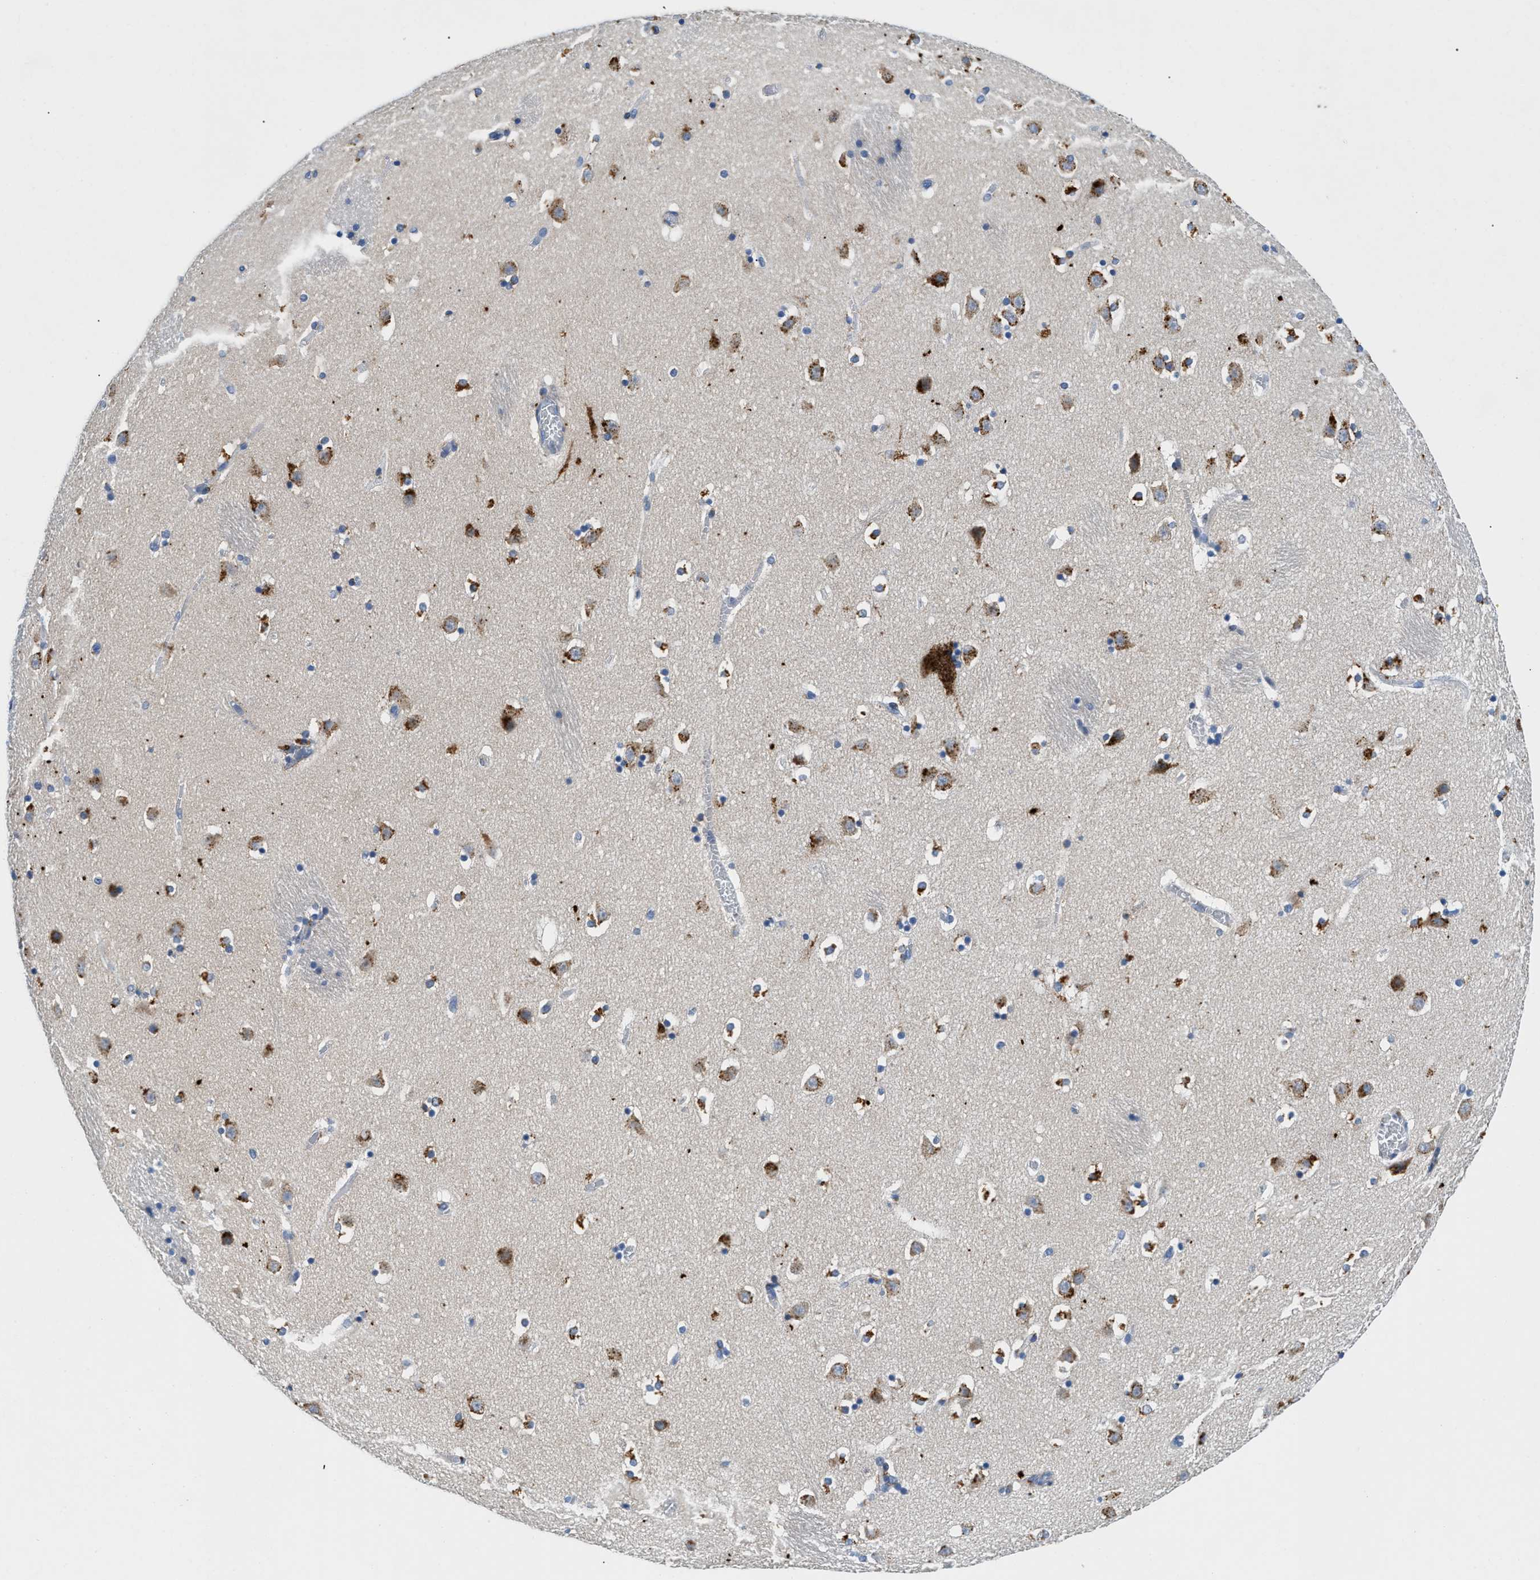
{"staining": {"intensity": "strong", "quantity": "<25%", "location": "cytoplasmic/membranous"}, "tissue": "caudate", "cell_type": "Glial cells", "image_type": "normal", "snomed": [{"axis": "morphology", "description": "Normal tissue, NOS"}, {"axis": "topography", "description": "Lateral ventricle wall"}], "caption": "Immunohistochemistry (IHC) of unremarkable caudate reveals medium levels of strong cytoplasmic/membranous expression in approximately <25% of glial cells. (IHC, brightfield microscopy, high magnification).", "gene": "TSPAN3", "patient": {"sex": "male", "age": 45}}